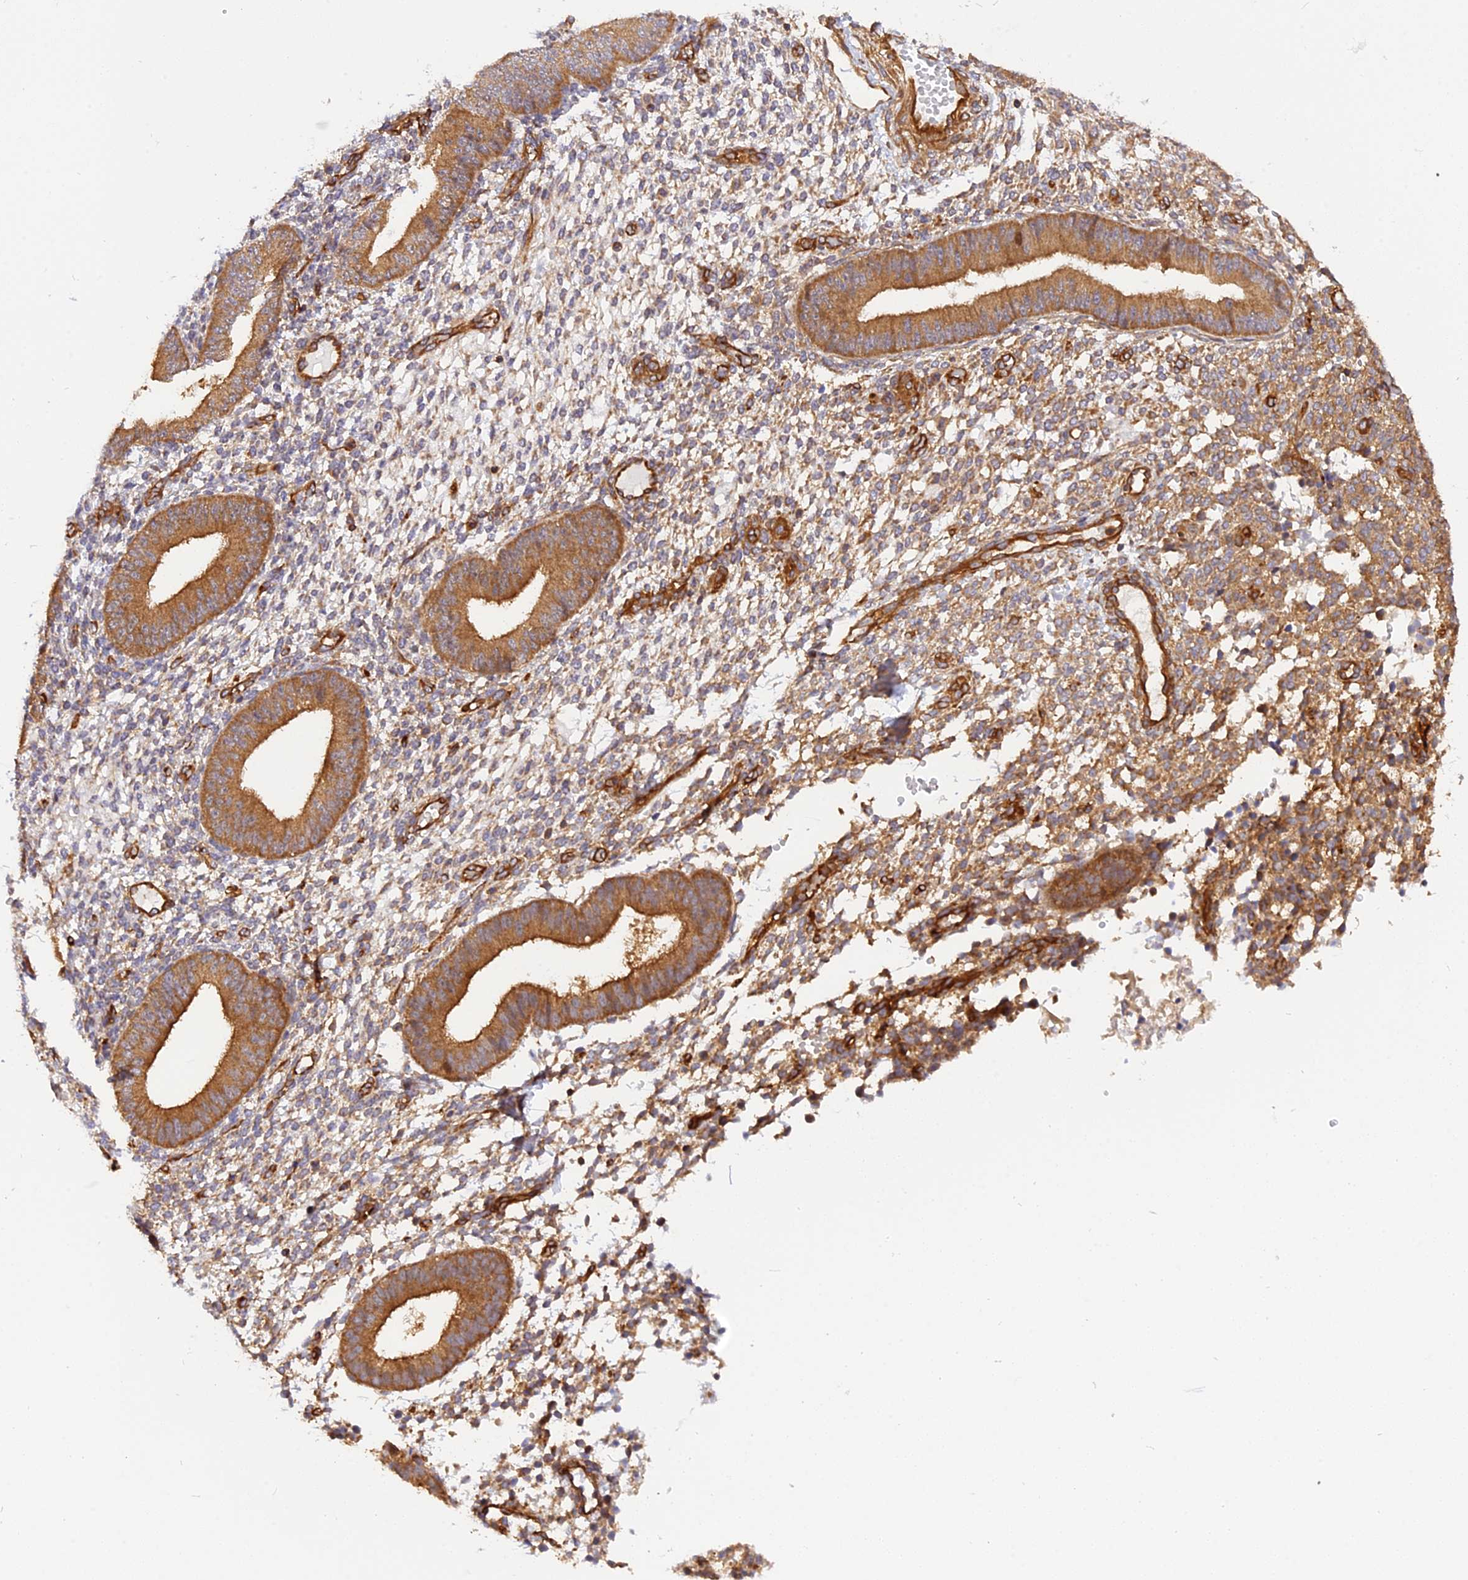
{"staining": {"intensity": "moderate", "quantity": "25%-75%", "location": "cytoplasmic/membranous"}, "tissue": "endometrium", "cell_type": "Cells in endometrial stroma", "image_type": "normal", "snomed": [{"axis": "morphology", "description": "Normal tissue, NOS"}, {"axis": "topography", "description": "Endometrium"}], "caption": "Cells in endometrial stroma reveal medium levels of moderate cytoplasmic/membranous expression in about 25%-75% of cells in normal endometrium. (Brightfield microscopy of DAB IHC at high magnification).", "gene": "C5orf22", "patient": {"sex": "female", "age": 49}}